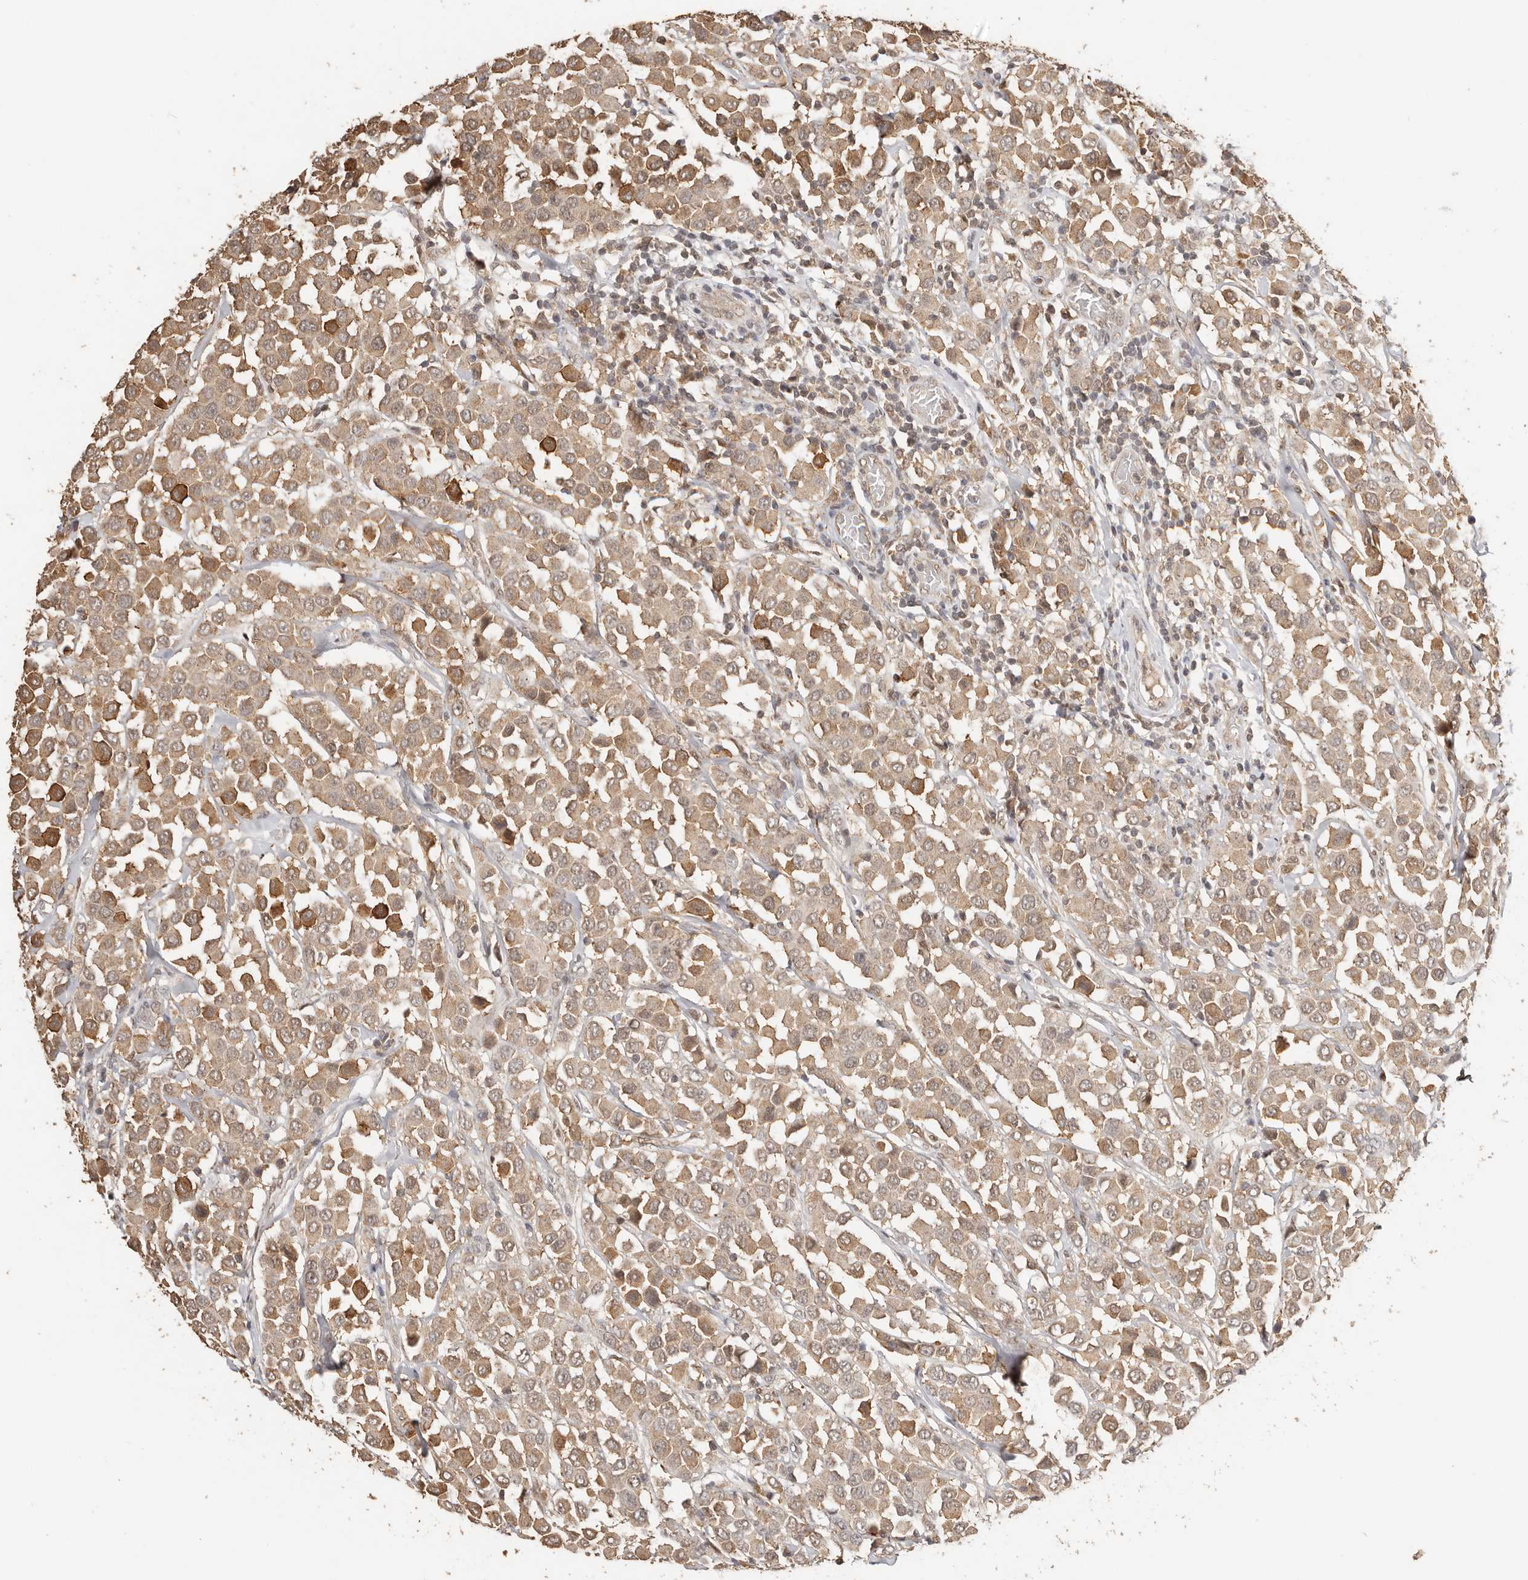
{"staining": {"intensity": "moderate", "quantity": ">75%", "location": "cytoplasmic/membranous"}, "tissue": "breast cancer", "cell_type": "Tumor cells", "image_type": "cancer", "snomed": [{"axis": "morphology", "description": "Duct carcinoma"}, {"axis": "topography", "description": "Breast"}], "caption": "DAB (3,3'-diaminobenzidine) immunohistochemical staining of human infiltrating ductal carcinoma (breast) demonstrates moderate cytoplasmic/membranous protein positivity in about >75% of tumor cells.", "gene": "SEC14L1", "patient": {"sex": "female", "age": 61}}